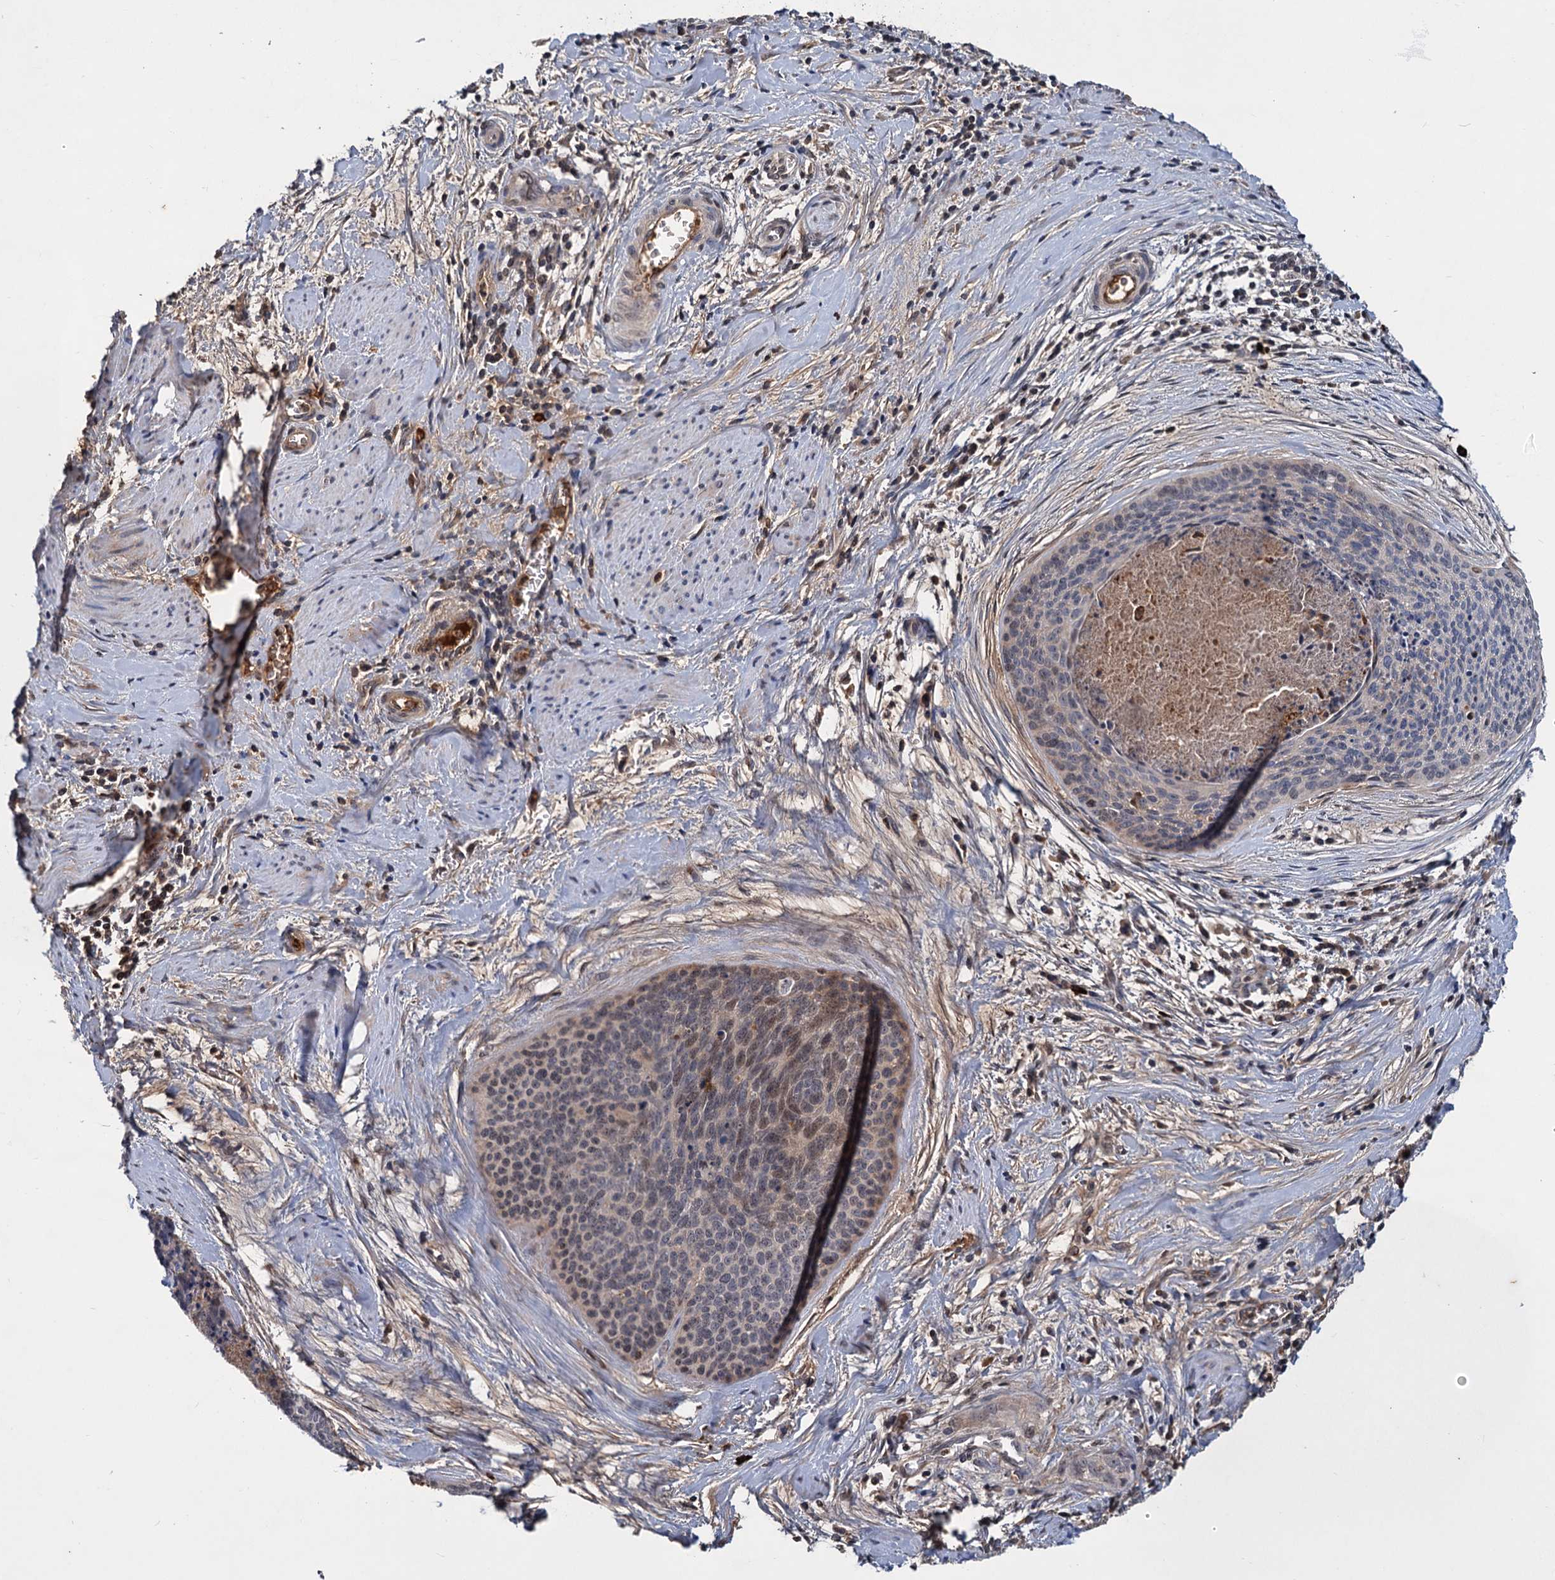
{"staining": {"intensity": "moderate", "quantity": "<25%", "location": "nuclear"}, "tissue": "cervical cancer", "cell_type": "Tumor cells", "image_type": "cancer", "snomed": [{"axis": "morphology", "description": "Squamous cell carcinoma, NOS"}, {"axis": "topography", "description": "Cervix"}], "caption": "High-magnification brightfield microscopy of cervical cancer (squamous cell carcinoma) stained with DAB (brown) and counterstained with hematoxylin (blue). tumor cells exhibit moderate nuclear staining is present in about<25% of cells. The staining is performed using DAB (3,3'-diaminobenzidine) brown chromogen to label protein expression. The nuclei are counter-stained blue using hematoxylin.", "gene": "CHRD", "patient": {"sex": "female", "age": 55}}